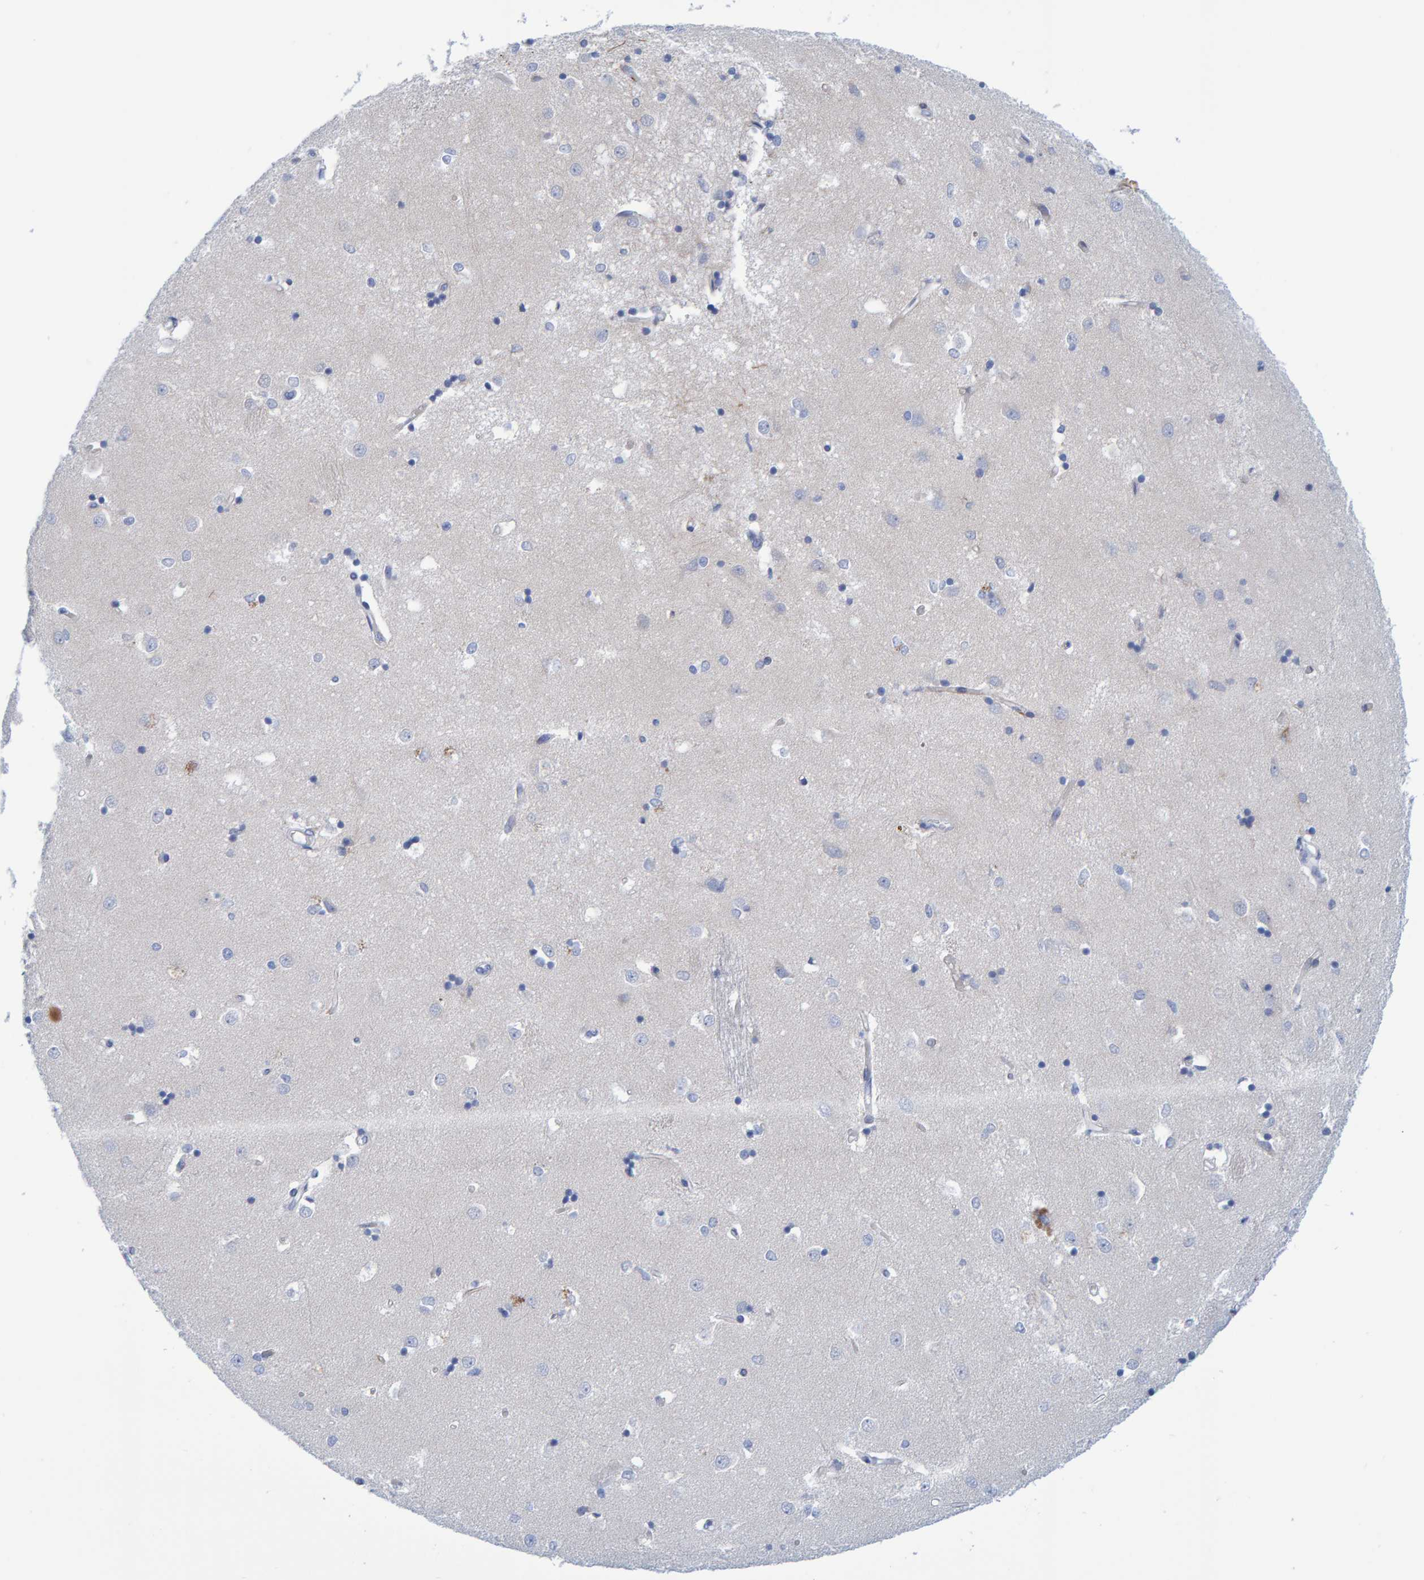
{"staining": {"intensity": "negative", "quantity": "none", "location": "none"}, "tissue": "caudate", "cell_type": "Glial cells", "image_type": "normal", "snomed": [{"axis": "morphology", "description": "Normal tissue, NOS"}, {"axis": "topography", "description": "Lateral ventricle wall"}], "caption": "DAB immunohistochemical staining of unremarkable caudate demonstrates no significant expression in glial cells. The staining is performed using DAB (3,3'-diaminobenzidine) brown chromogen with nuclei counter-stained in using hematoxylin.", "gene": "JAKMIP3", "patient": {"sex": "male", "age": 45}}